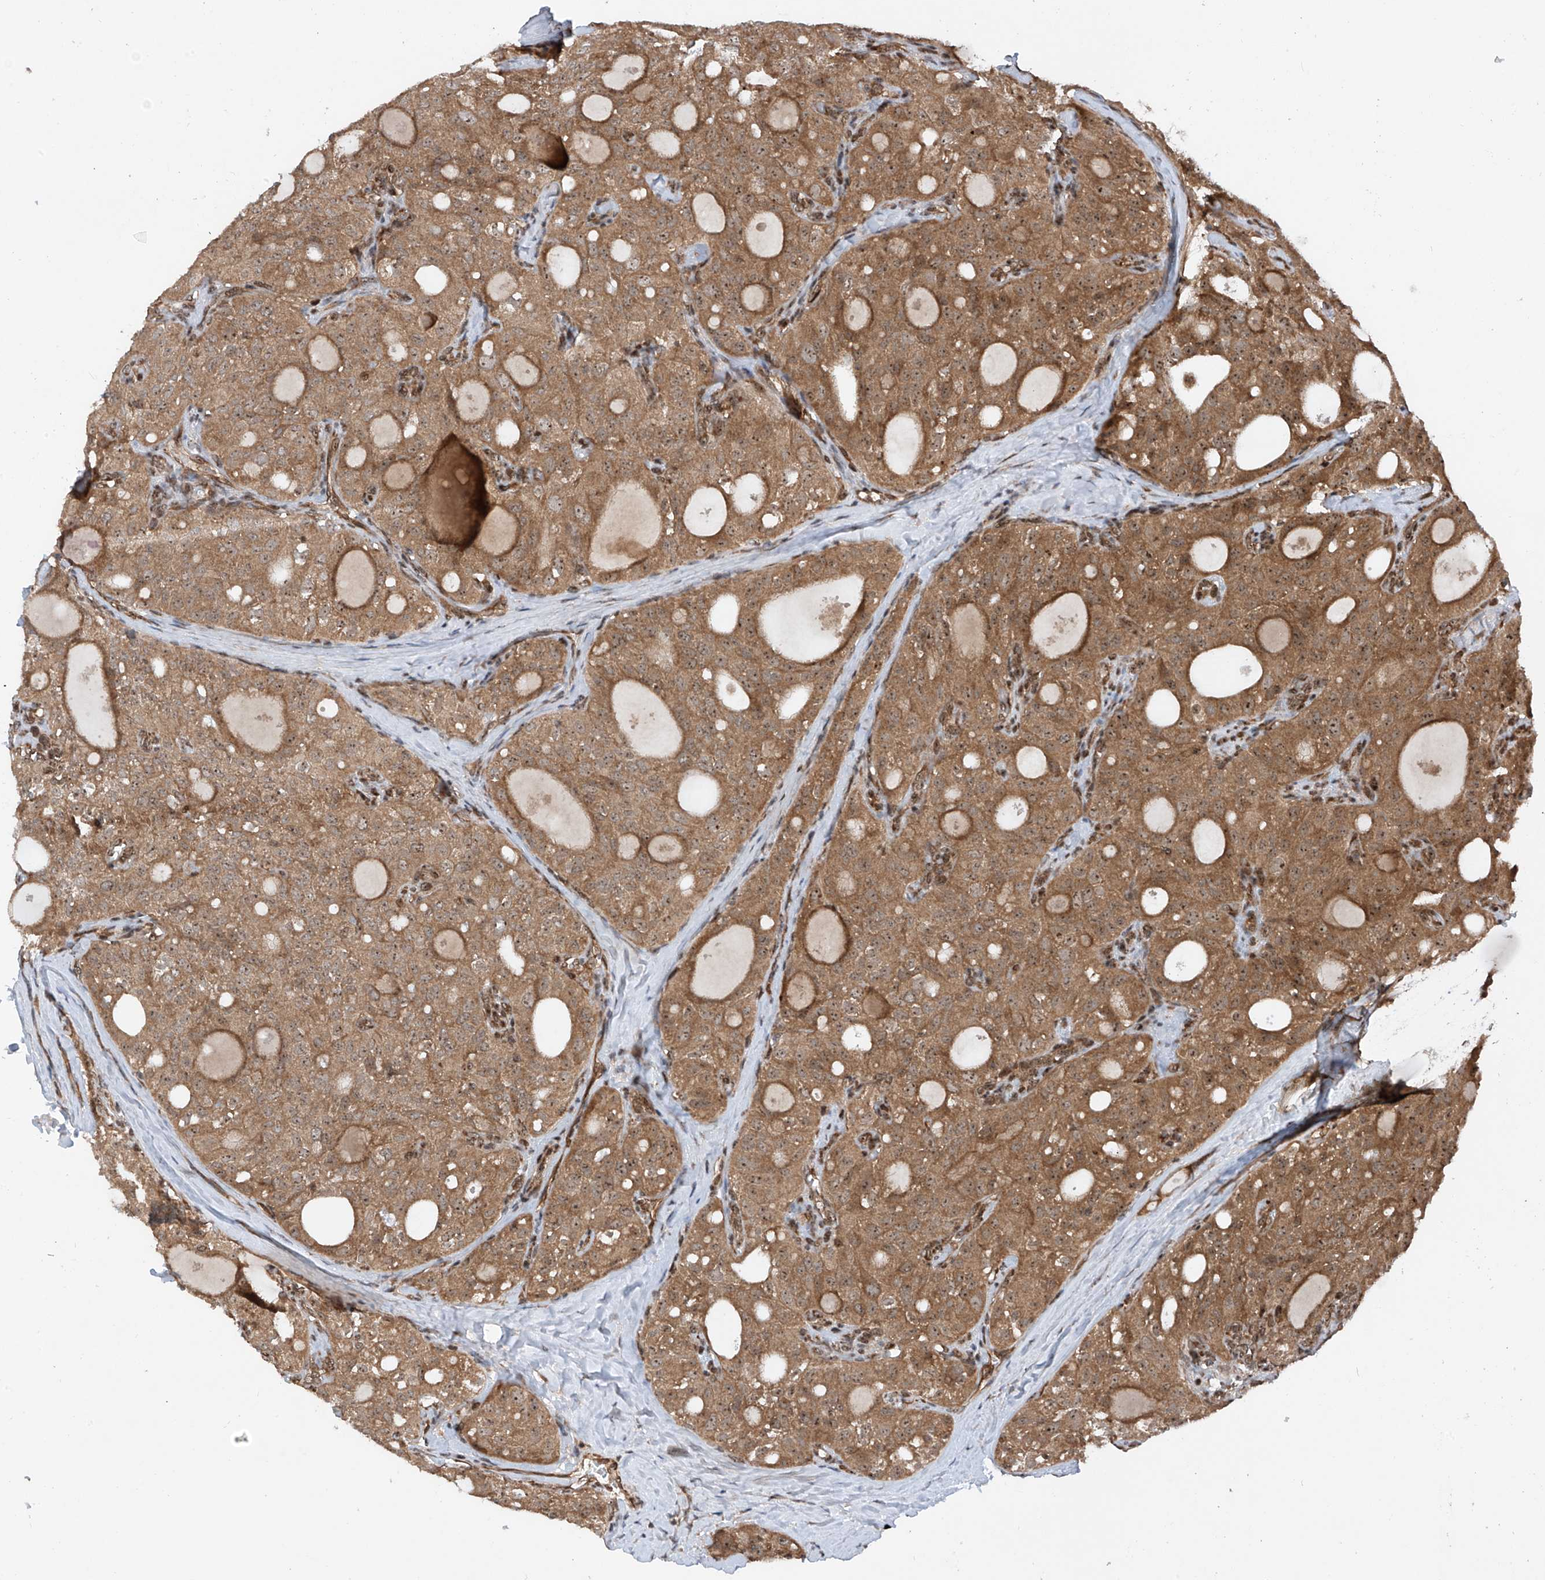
{"staining": {"intensity": "moderate", "quantity": ">75%", "location": "cytoplasmic/membranous,nuclear"}, "tissue": "thyroid cancer", "cell_type": "Tumor cells", "image_type": "cancer", "snomed": [{"axis": "morphology", "description": "Follicular adenoma carcinoma, NOS"}, {"axis": "topography", "description": "Thyroid gland"}], "caption": "Immunohistochemistry micrograph of human thyroid cancer stained for a protein (brown), which exhibits medium levels of moderate cytoplasmic/membranous and nuclear positivity in approximately >75% of tumor cells.", "gene": "C1orf131", "patient": {"sex": "male", "age": 75}}